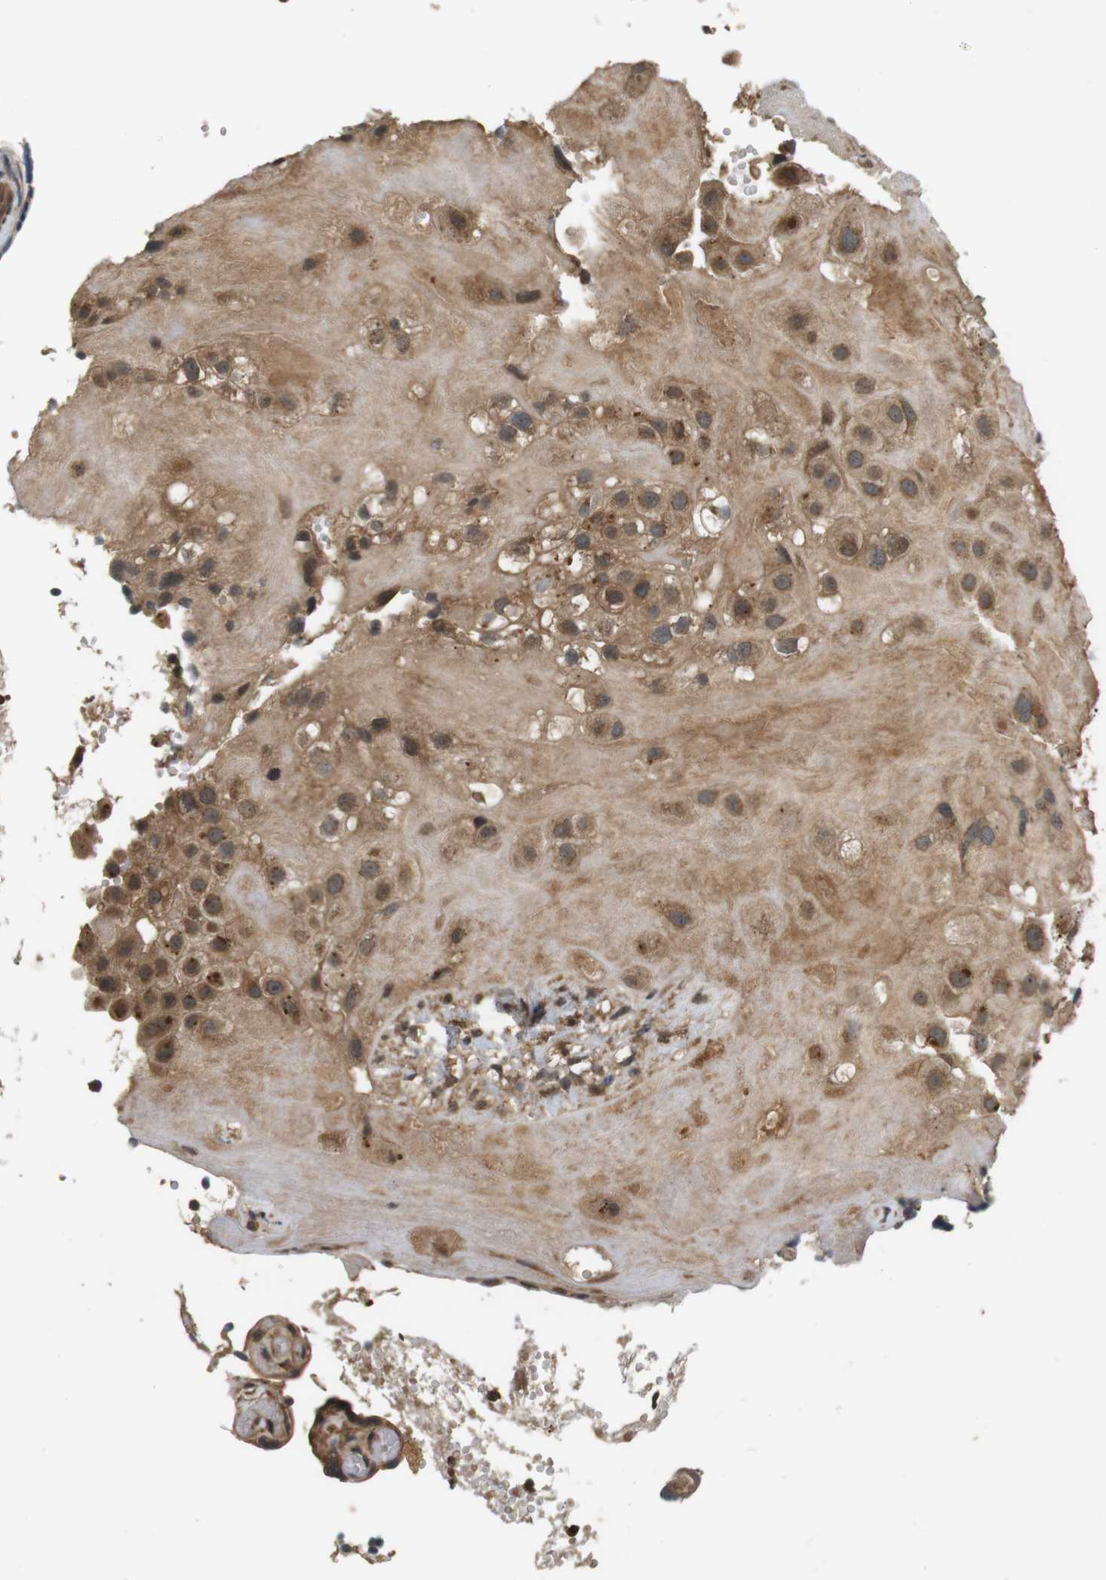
{"staining": {"intensity": "moderate", "quantity": ">75%", "location": "cytoplasmic/membranous"}, "tissue": "placenta", "cell_type": "Decidual cells", "image_type": "normal", "snomed": [{"axis": "morphology", "description": "Normal tissue, NOS"}, {"axis": "topography", "description": "Placenta"}], "caption": "About >75% of decidual cells in normal human placenta demonstrate moderate cytoplasmic/membranous protein staining as visualized by brown immunohistochemical staining.", "gene": "NFKBIE", "patient": {"sex": "female", "age": 30}}